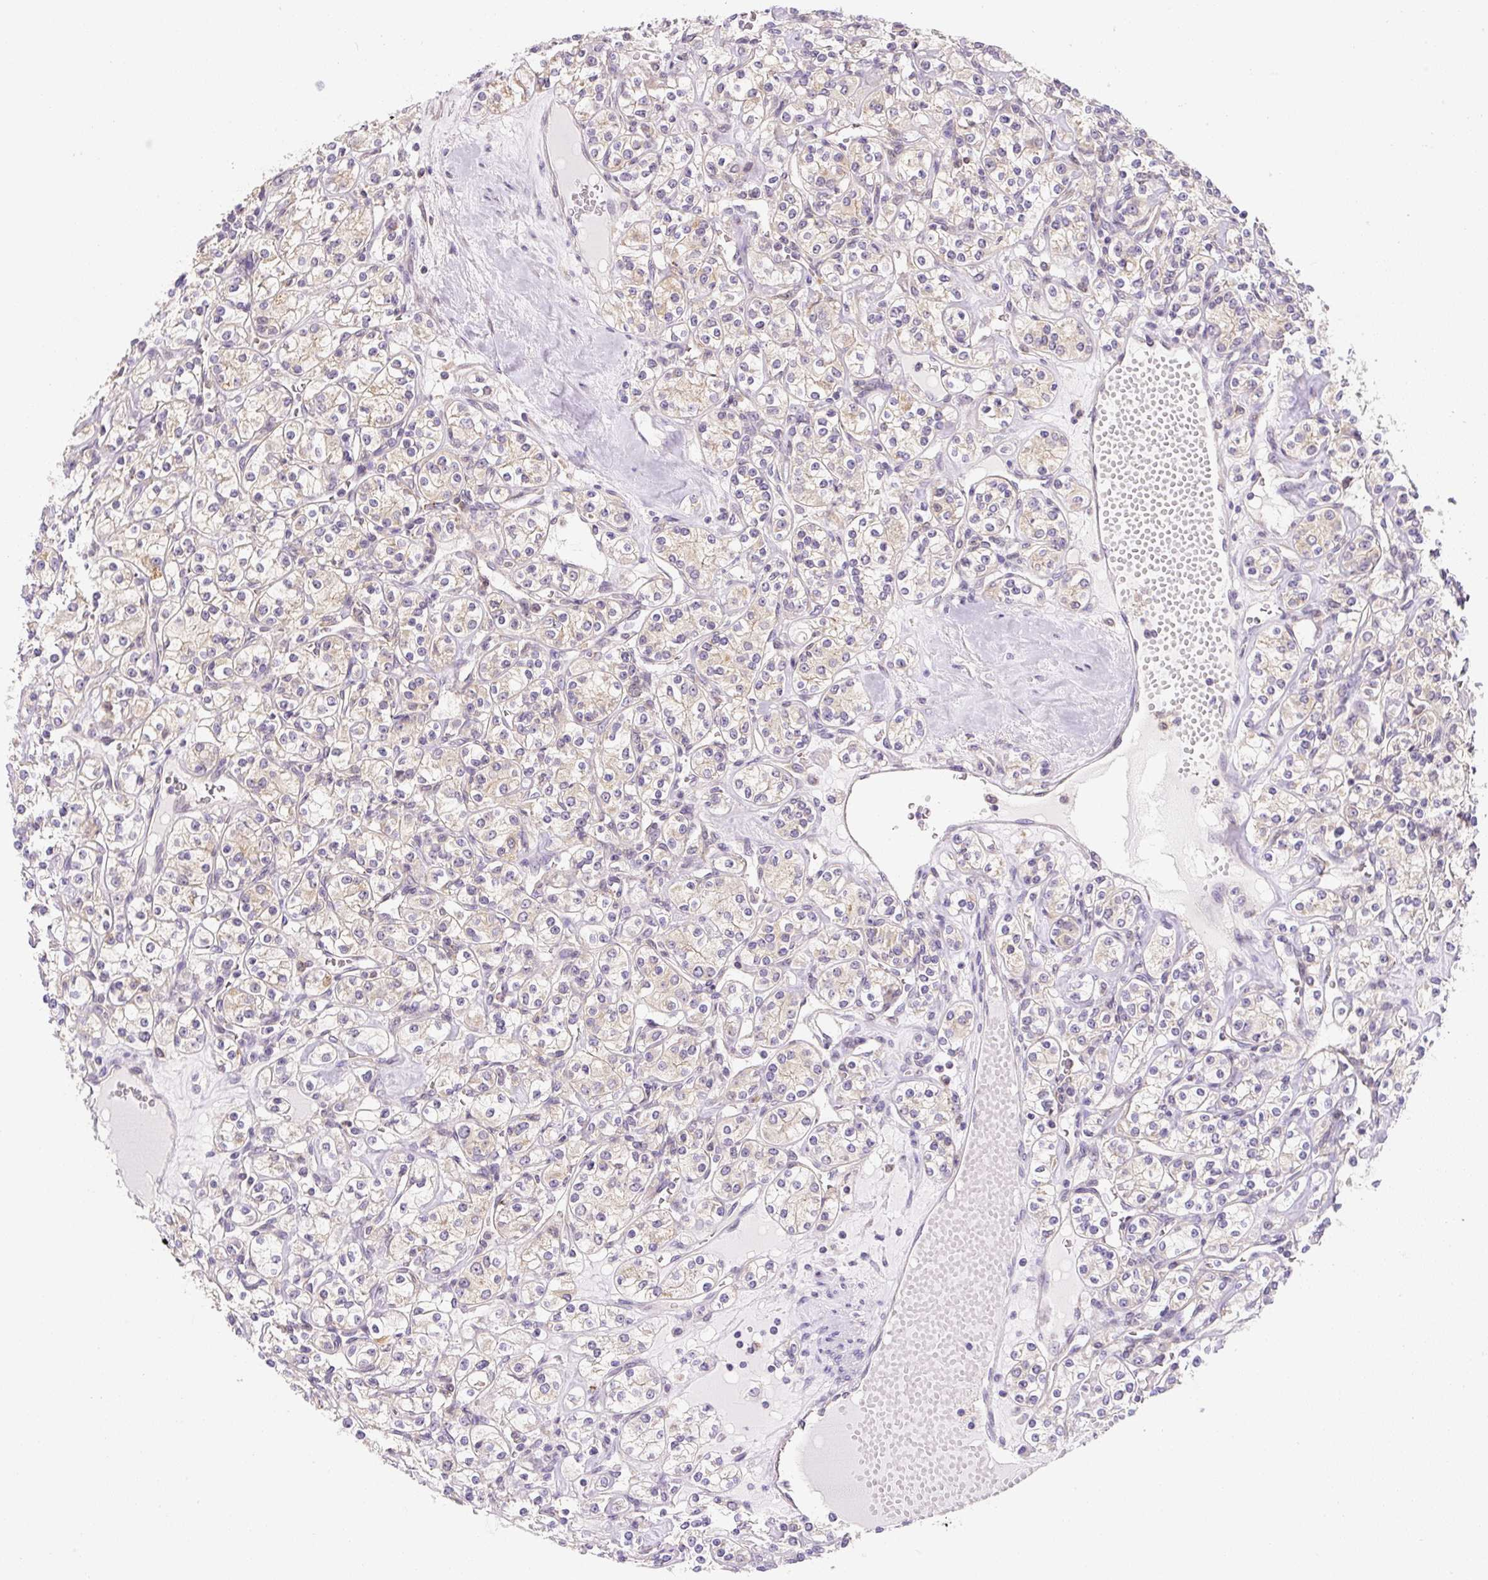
{"staining": {"intensity": "negative", "quantity": "none", "location": "none"}, "tissue": "renal cancer", "cell_type": "Tumor cells", "image_type": "cancer", "snomed": [{"axis": "morphology", "description": "Adenocarcinoma, NOS"}, {"axis": "topography", "description": "Kidney"}], "caption": "The micrograph shows no significant staining in tumor cells of renal adenocarcinoma. (DAB (3,3'-diaminobenzidine) immunohistochemistry with hematoxylin counter stain).", "gene": "PLA2G4A", "patient": {"sex": "male", "age": 77}}